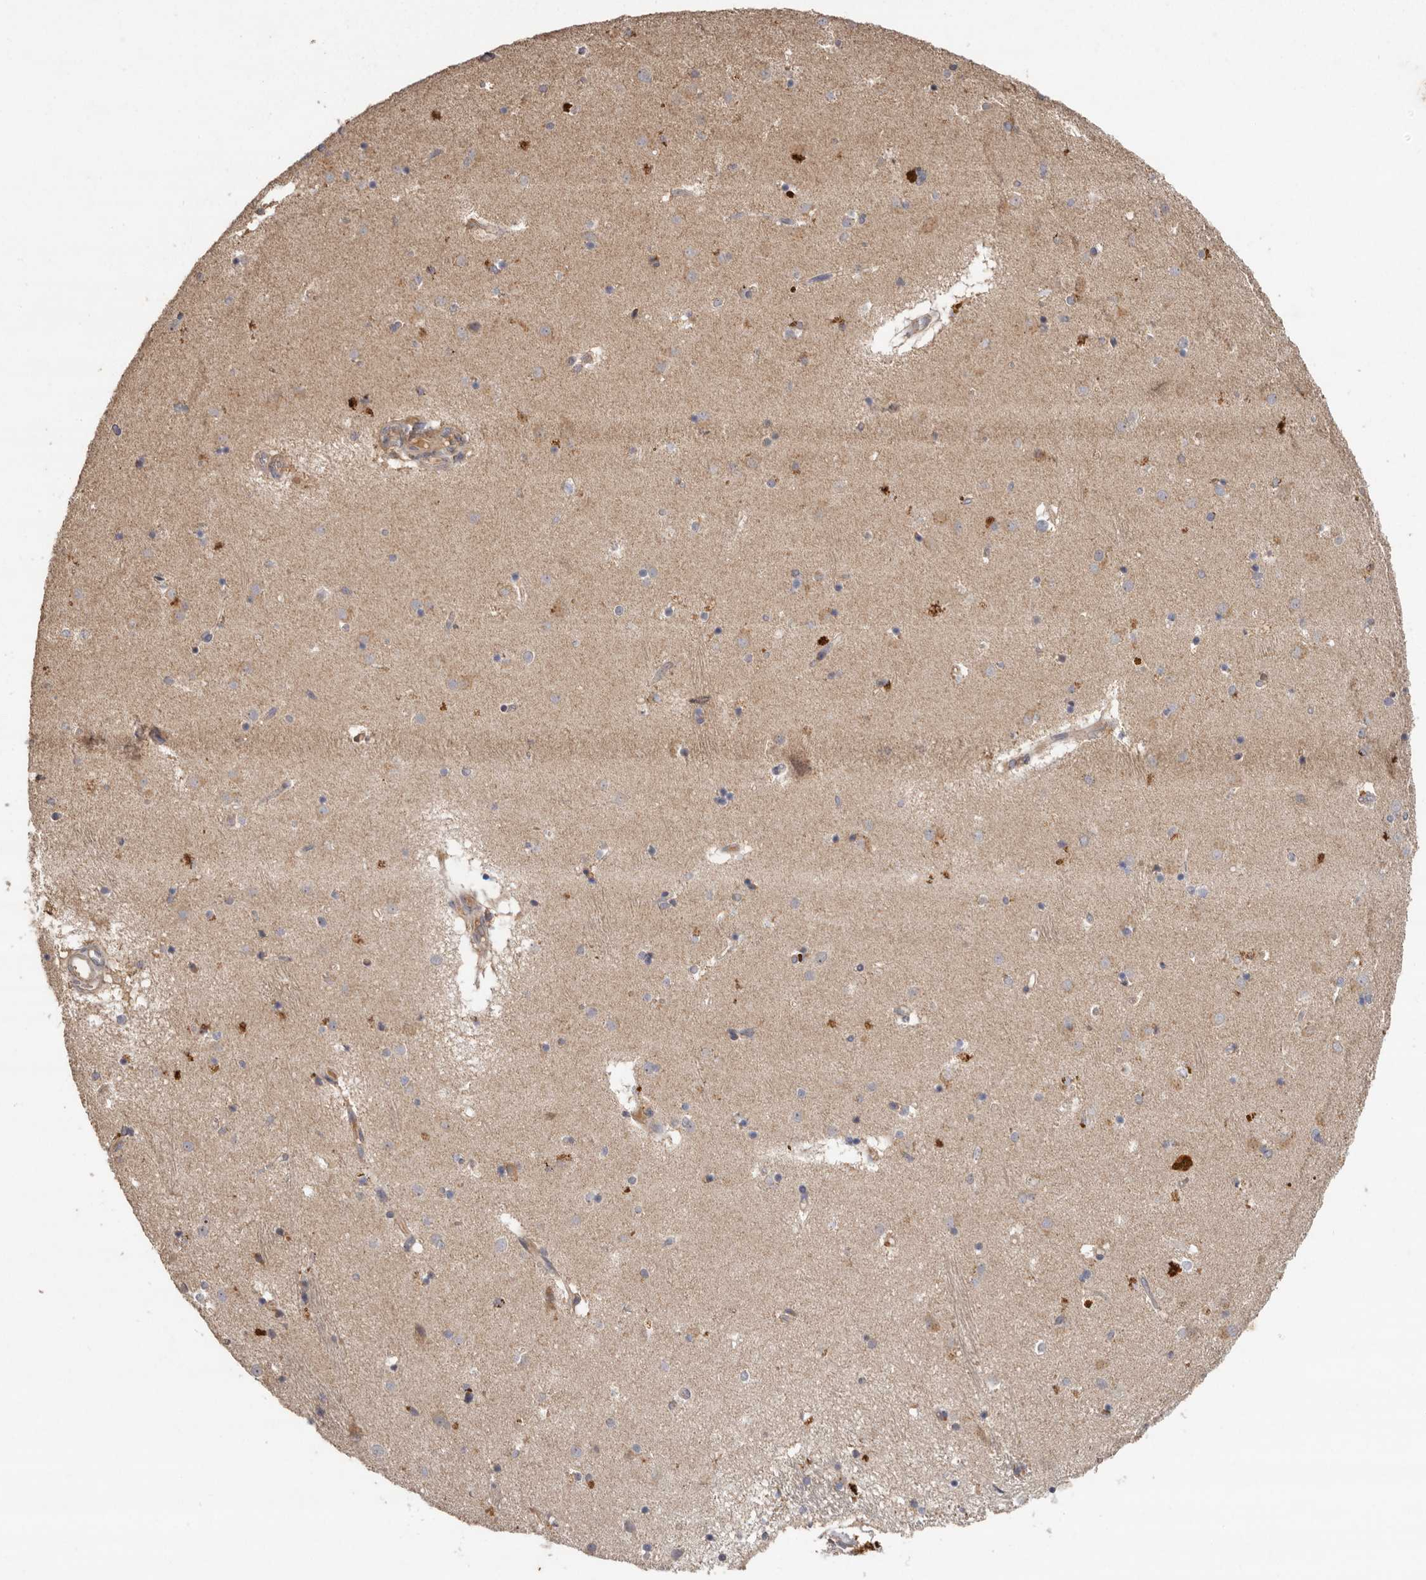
{"staining": {"intensity": "negative", "quantity": "none", "location": "none"}, "tissue": "caudate", "cell_type": "Glial cells", "image_type": "normal", "snomed": [{"axis": "morphology", "description": "Normal tissue, NOS"}, {"axis": "topography", "description": "Lateral ventricle wall"}], "caption": "A high-resolution micrograph shows IHC staining of normal caudate, which reveals no significant staining in glial cells.", "gene": "RWDD1", "patient": {"sex": "male", "age": 70}}